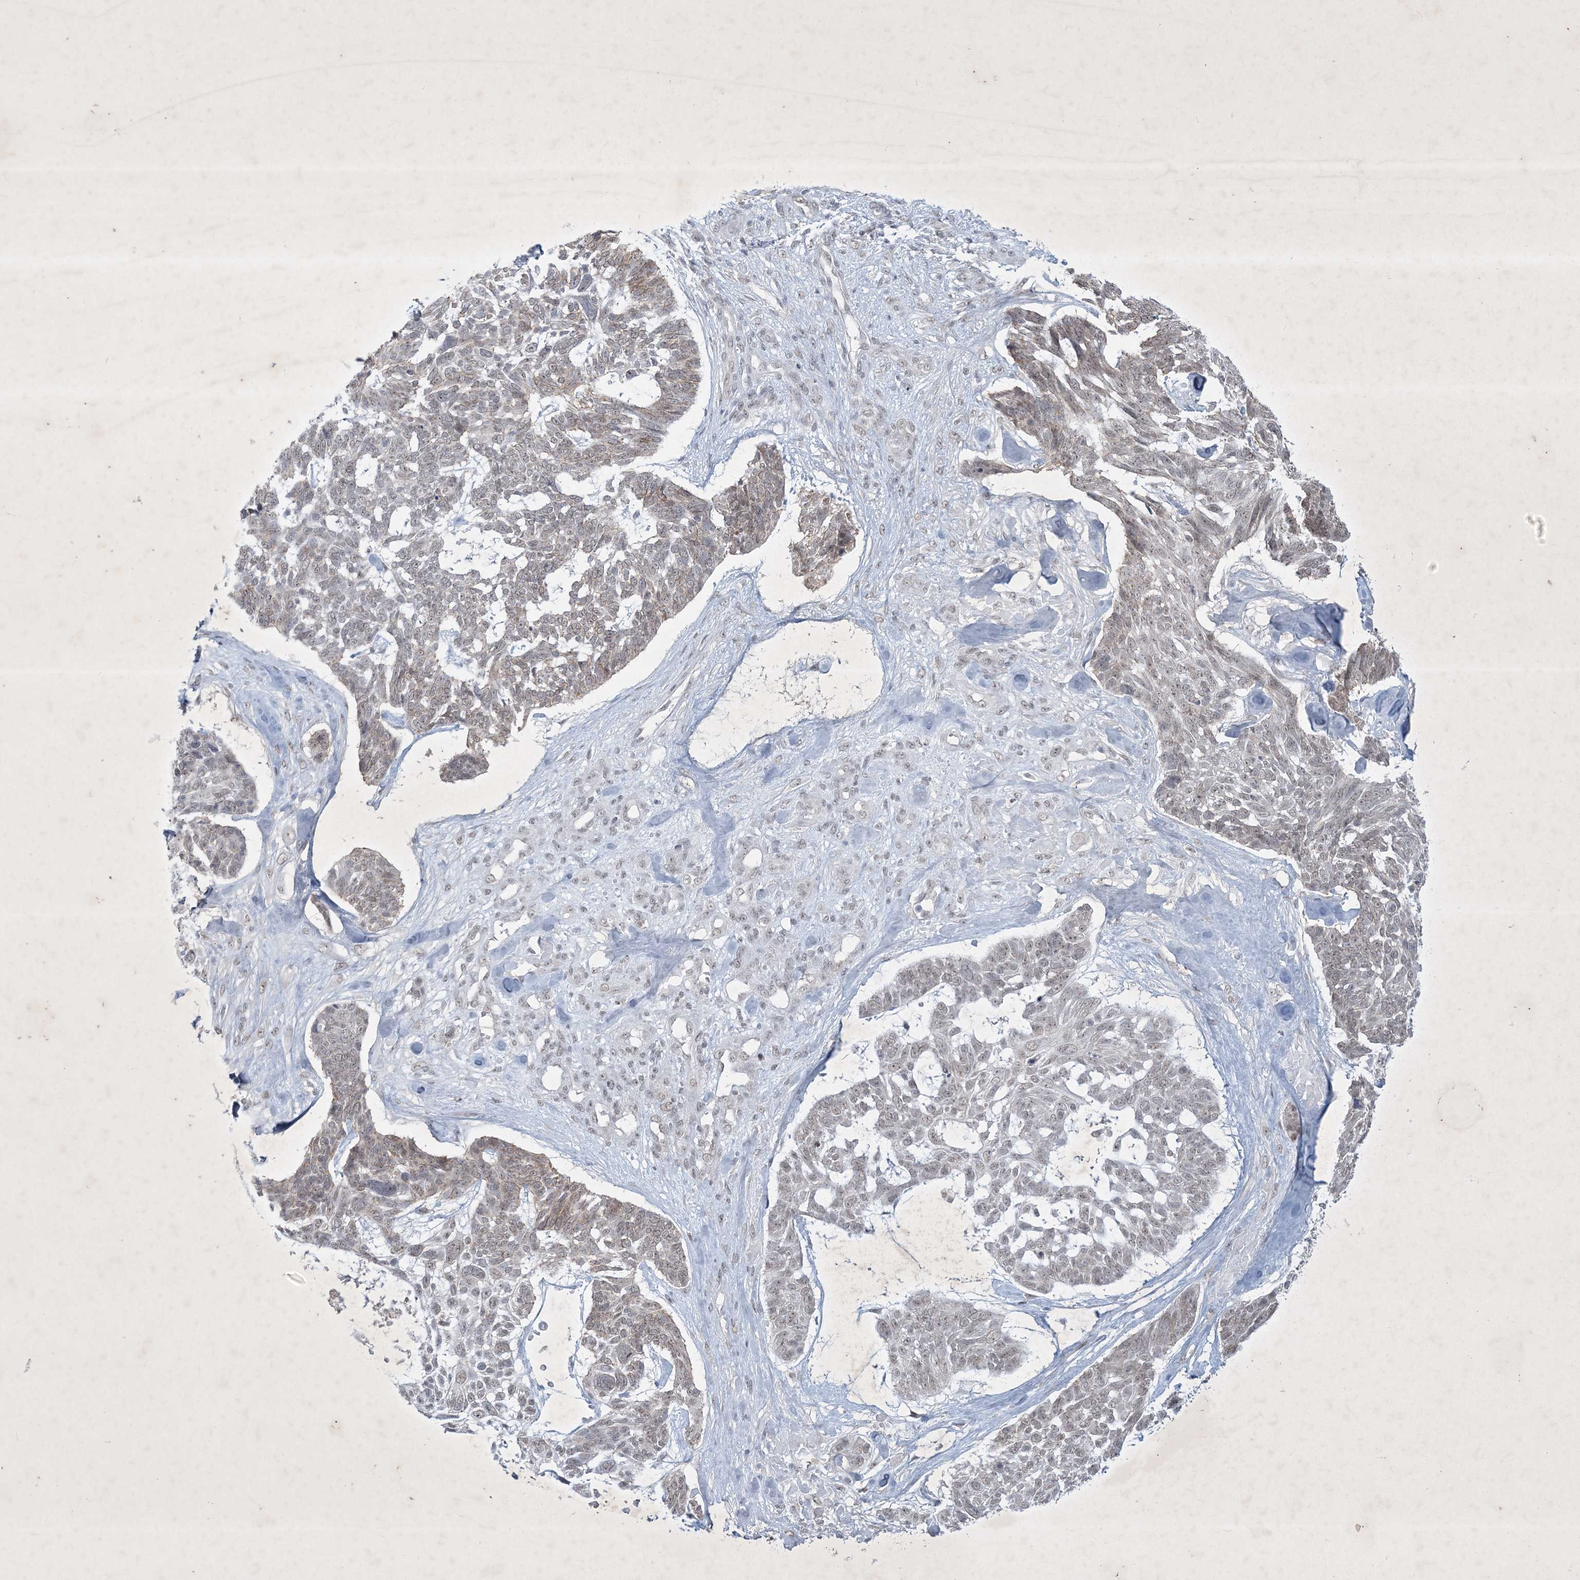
{"staining": {"intensity": "negative", "quantity": "none", "location": "none"}, "tissue": "skin cancer", "cell_type": "Tumor cells", "image_type": "cancer", "snomed": [{"axis": "morphology", "description": "Basal cell carcinoma"}, {"axis": "topography", "description": "Skin"}], "caption": "DAB immunohistochemical staining of human skin basal cell carcinoma demonstrates no significant positivity in tumor cells. (DAB immunohistochemistry visualized using brightfield microscopy, high magnification).", "gene": "ZBTB9", "patient": {"sex": "male", "age": 88}}